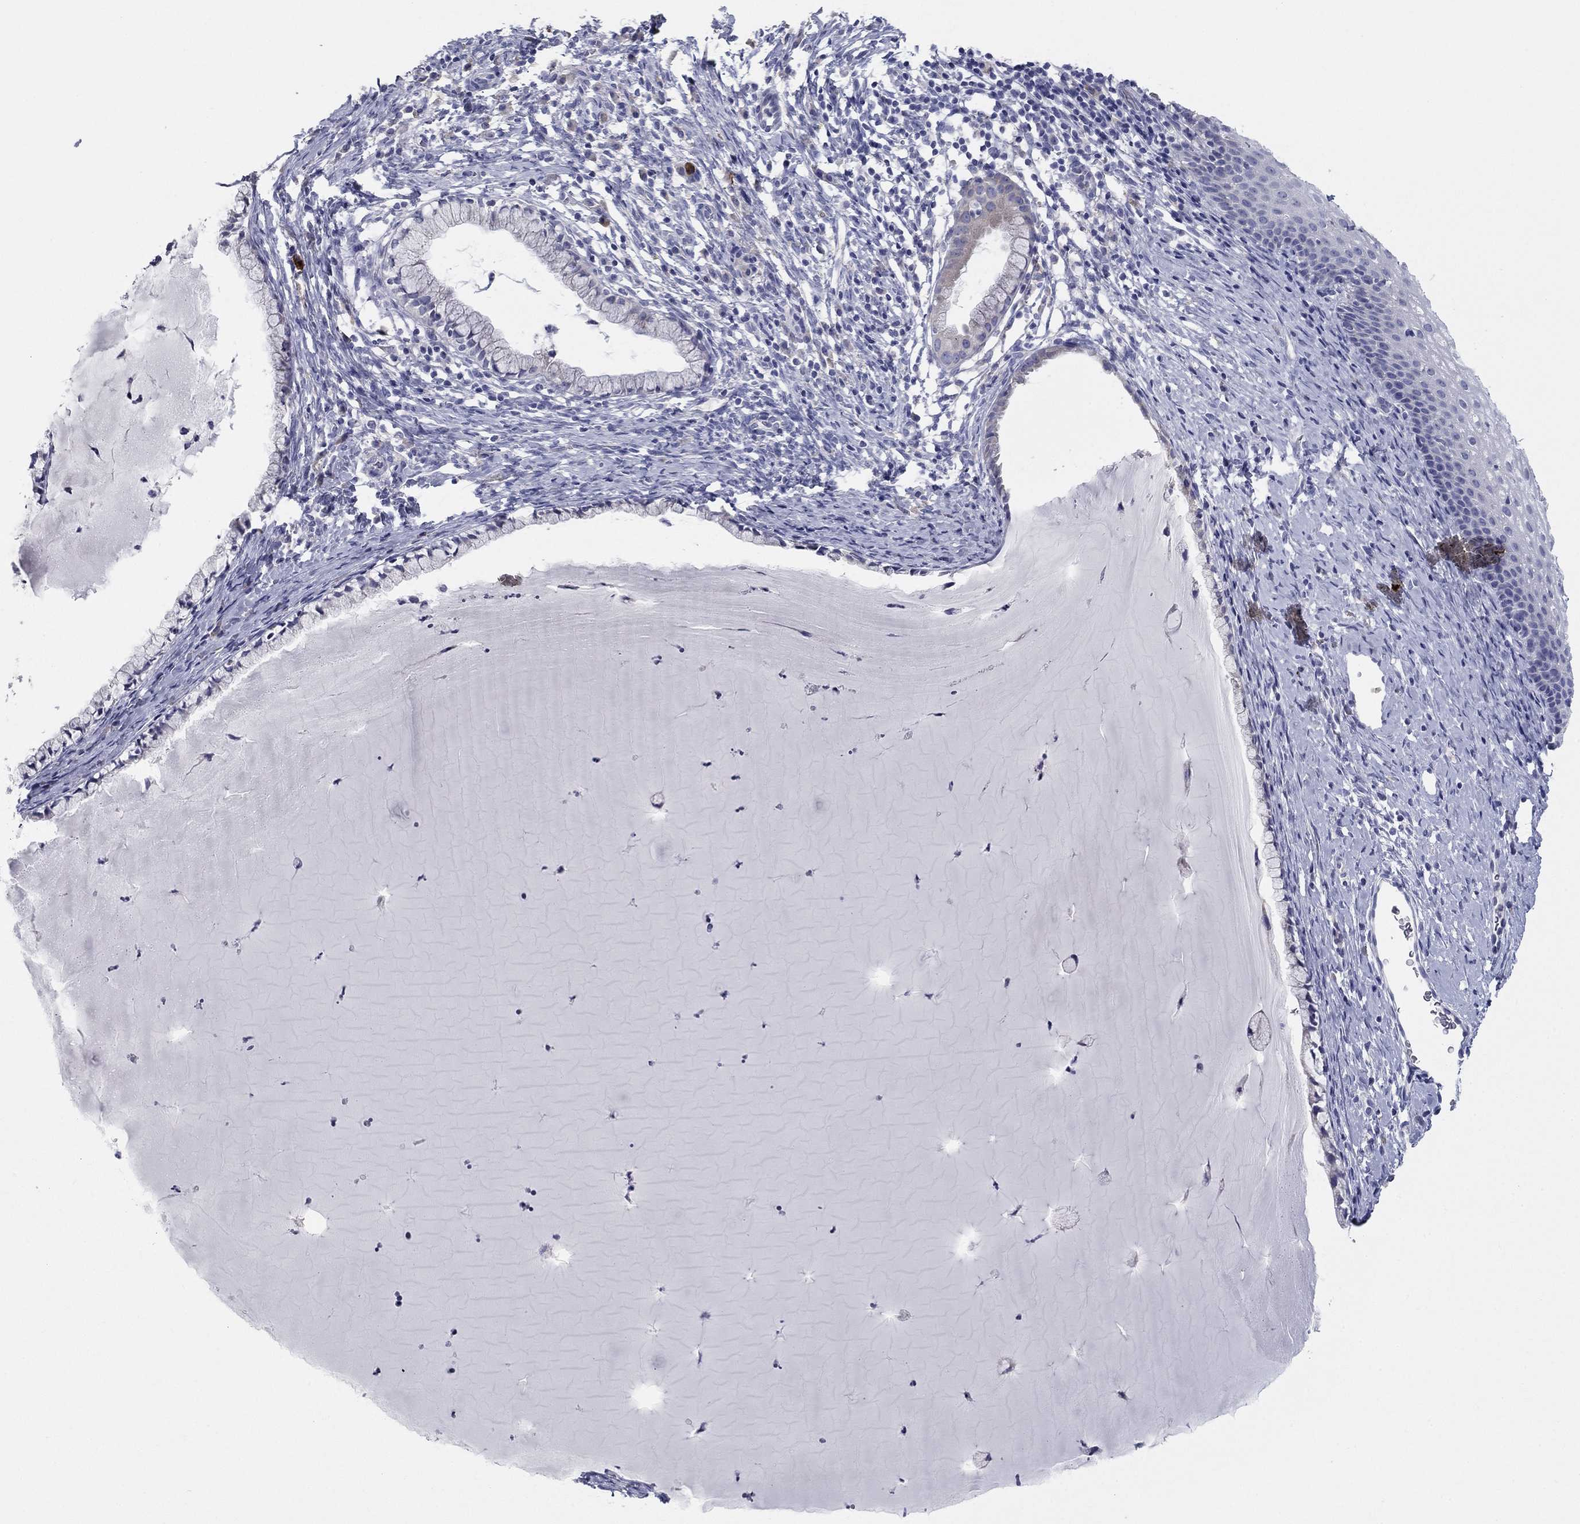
{"staining": {"intensity": "negative", "quantity": "none", "location": "none"}, "tissue": "cervix", "cell_type": "Glandular cells", "image_type": "normal", "snomed": [{"axis": "morphology", "description": "Normal tissue, NOS"}, {"axis": "topography", "description": "Cervix"}], "caption": "Immunohistochemical staining of unremarkable cervix demonstrates no significant positivity in glandular cells. (DAB immunohistochemistry with hematoxylin counter stain).", "gene": "GRK7", "patient": {"sex": "female", "age": 39}}